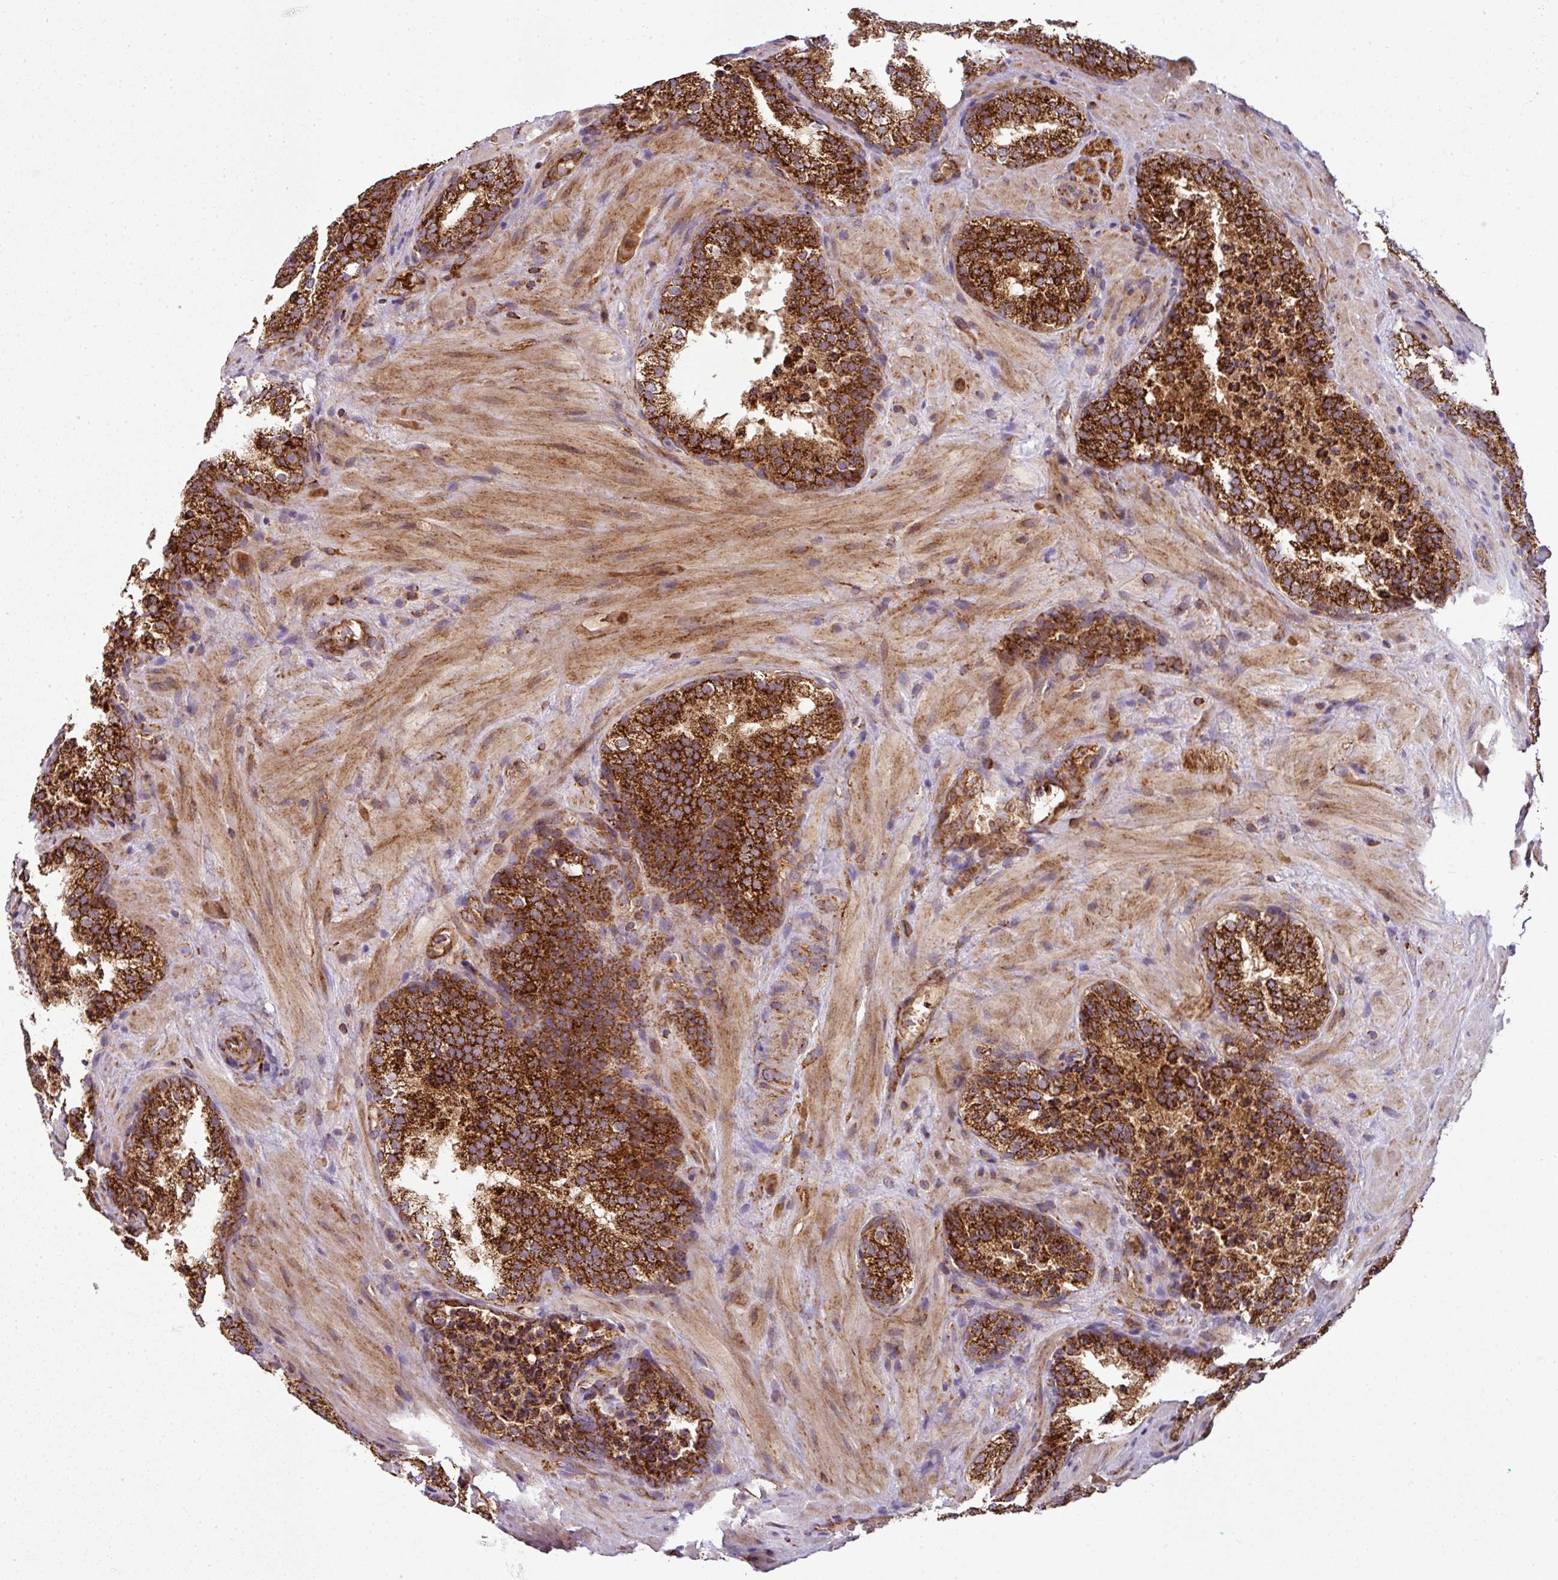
{"staining": {"intensity": "strong", "quantity": ">75%", "location": "cytoplasmic/membranous"}, "tissue": "prostate cancer", "cell_type": "Tumor cells", "image_type": "cancer", "snomed": [{"axis": "morphology", "description": "Adenocarcinoma, High grade"}, {"axis": "topography", "description": "Prostate"}], "caption": "Protein staining by immunohistochemistry demonstrates strong cytoplasmic/membranous expression in about >75% of tumor cells in prostate cancer.", "gene": "PRELID3B", "patient": {"sex": "male", "age": 56}}